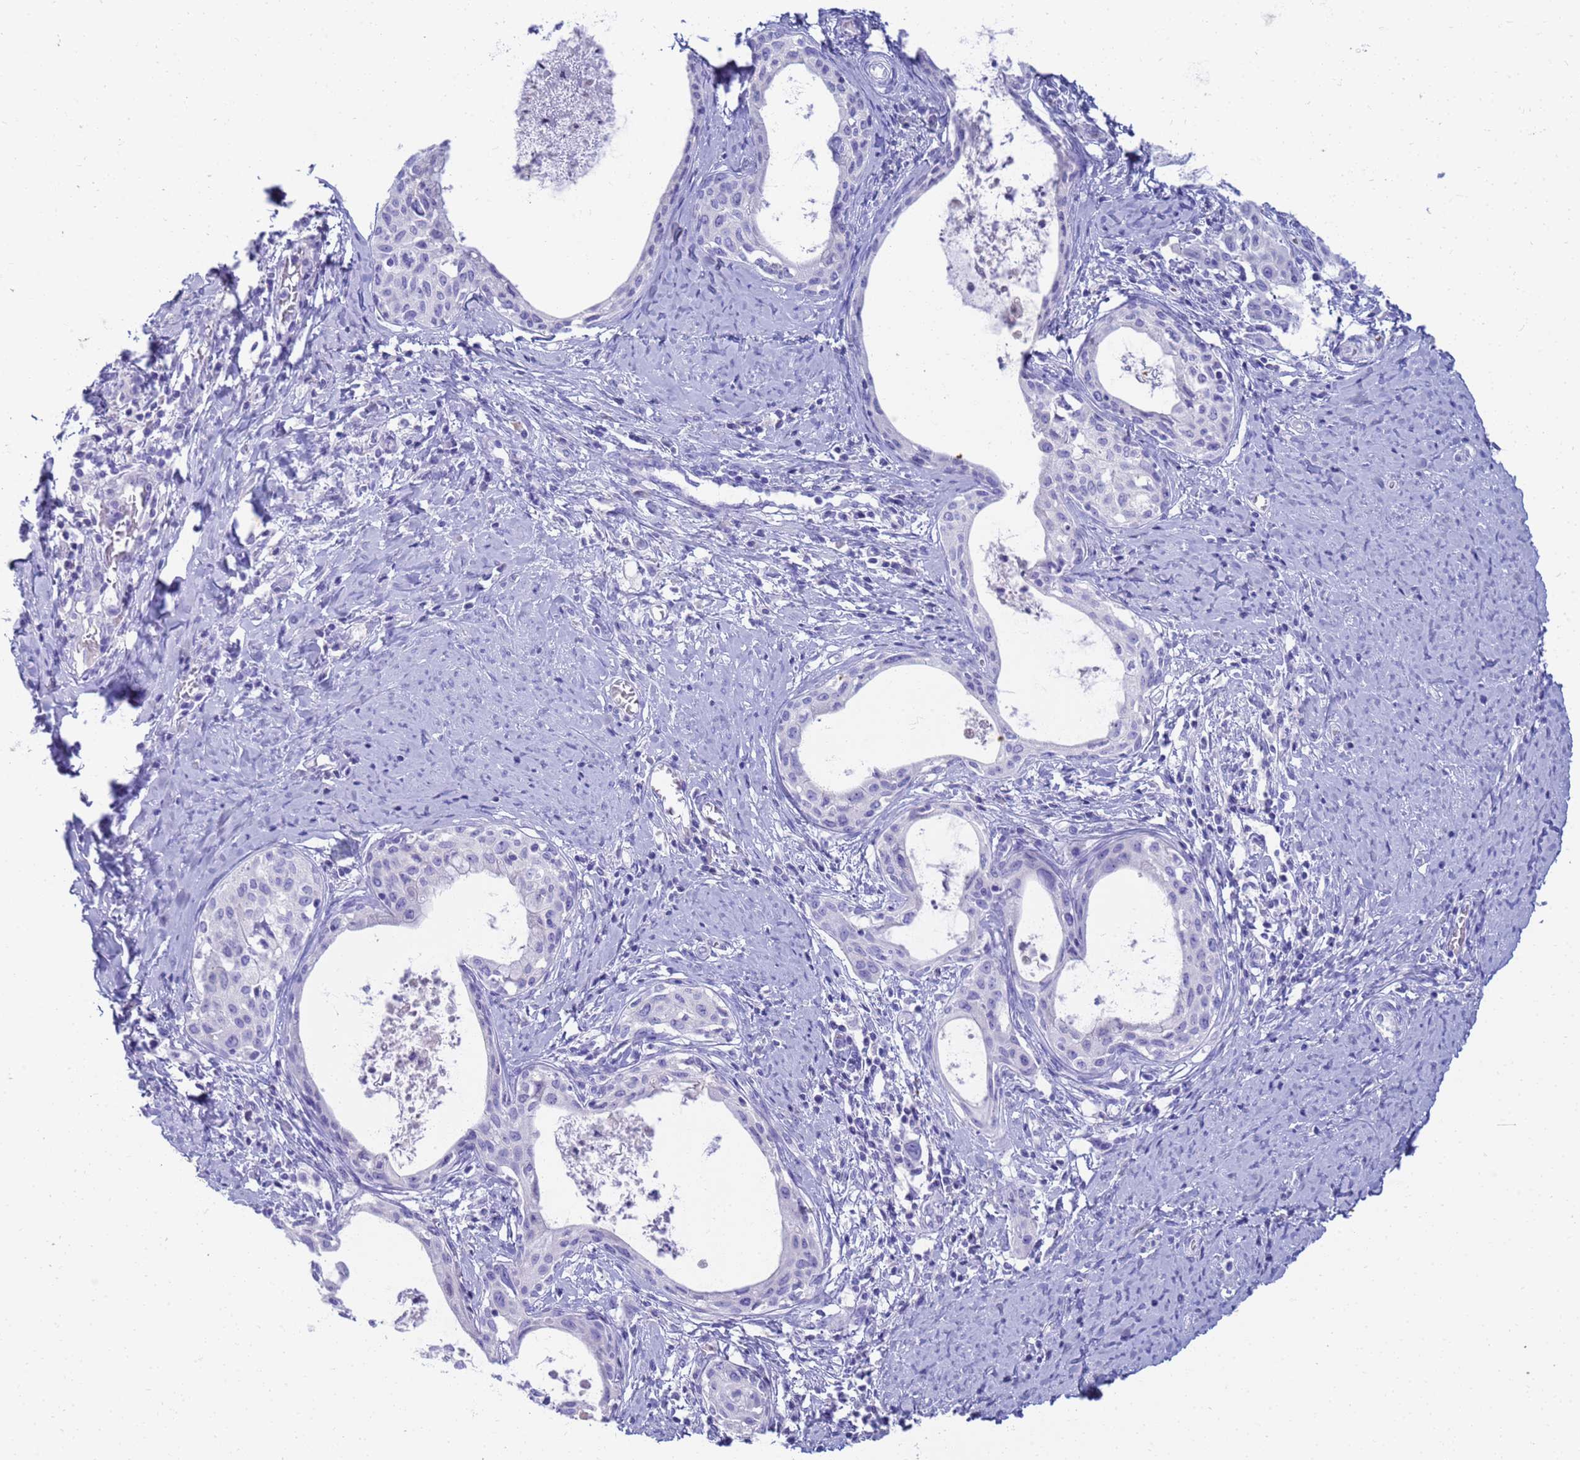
{"staining": {"intensity": "negative", "quantity": "none", "location": "none"}, "tissue": "cervical cancer", "cell_type": "Tumor cells", "image_type": "cancer", "snomed": [{"axis": "morphology", "description": "Squamous cell carcinoma, NOS"}, {"axis": "morphology", "description": "Adenocarcinoma, NOS"}, {"axis": "topography", "description": "Cervix"}], "caption": "Cervical squamous cell carcinoma was stained to show a protein in brown. There is no significant positivity in tumor cells.", "gene": "SYCN", "patient": {"sex": "female", "age": 52}}